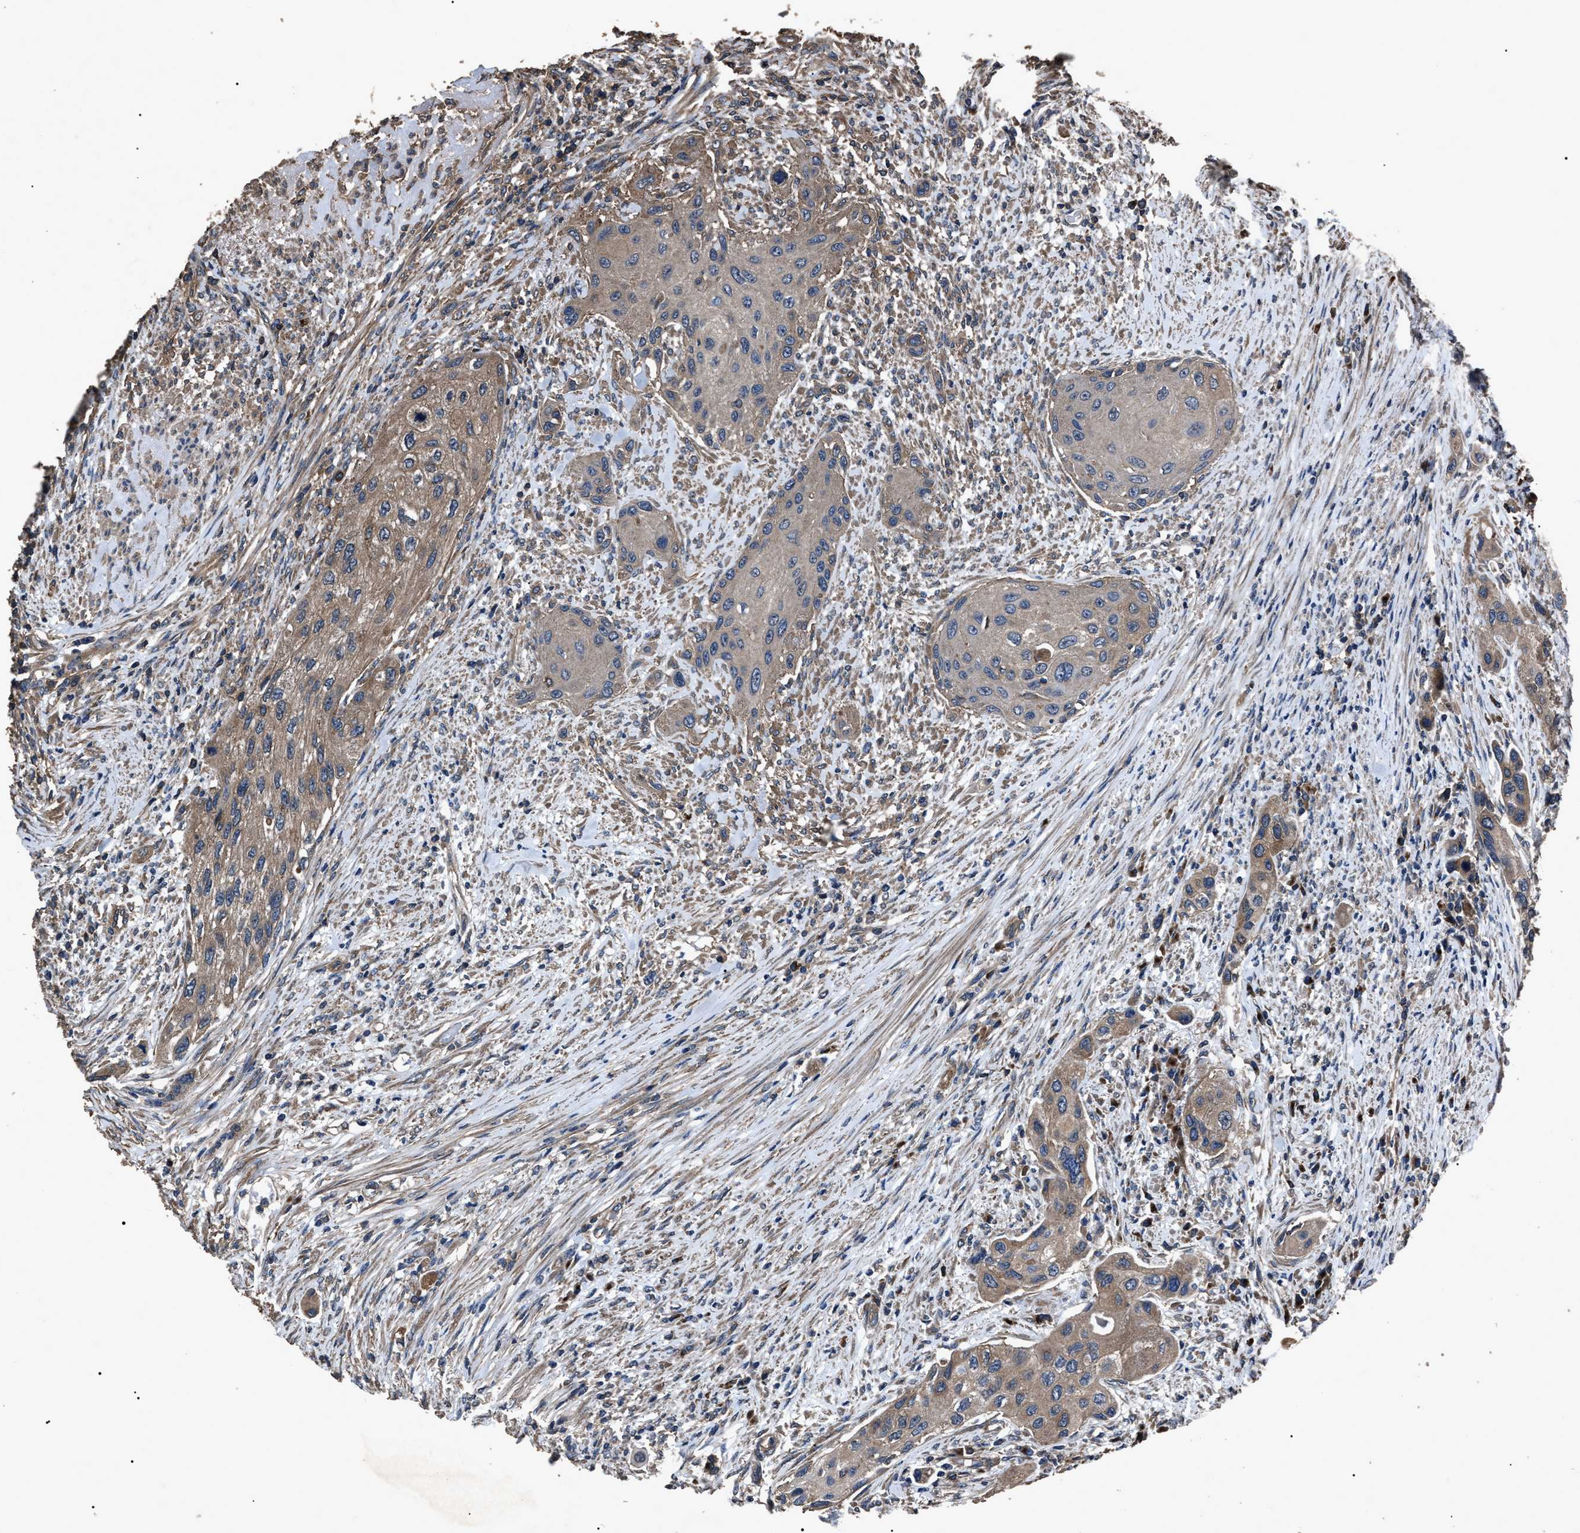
{"staining": {"intensity": "moderate", "quantity": ">75%", "location": "cytoplasmic/membranous"}, "tissue": "urothelial cancer", "cell_type": "Tumor cells", "image_type": "cancer", "snomed": [{"axis": "morphology", "description": "Urothelial carcinoma, High grade"}, {"axis": "topography", "description": "Urinary bladder"}], "caption": "Immunohistochemistry micrograph of human urothelial carcinoma (high-grade) stained for a protein (brown), which demonstrates medium levels of moderate cytoplasmic/membranous positivity in about >75% of tumor cells.", "gene": "RNF216", "patient": {"sex": "female", "age": 56}}